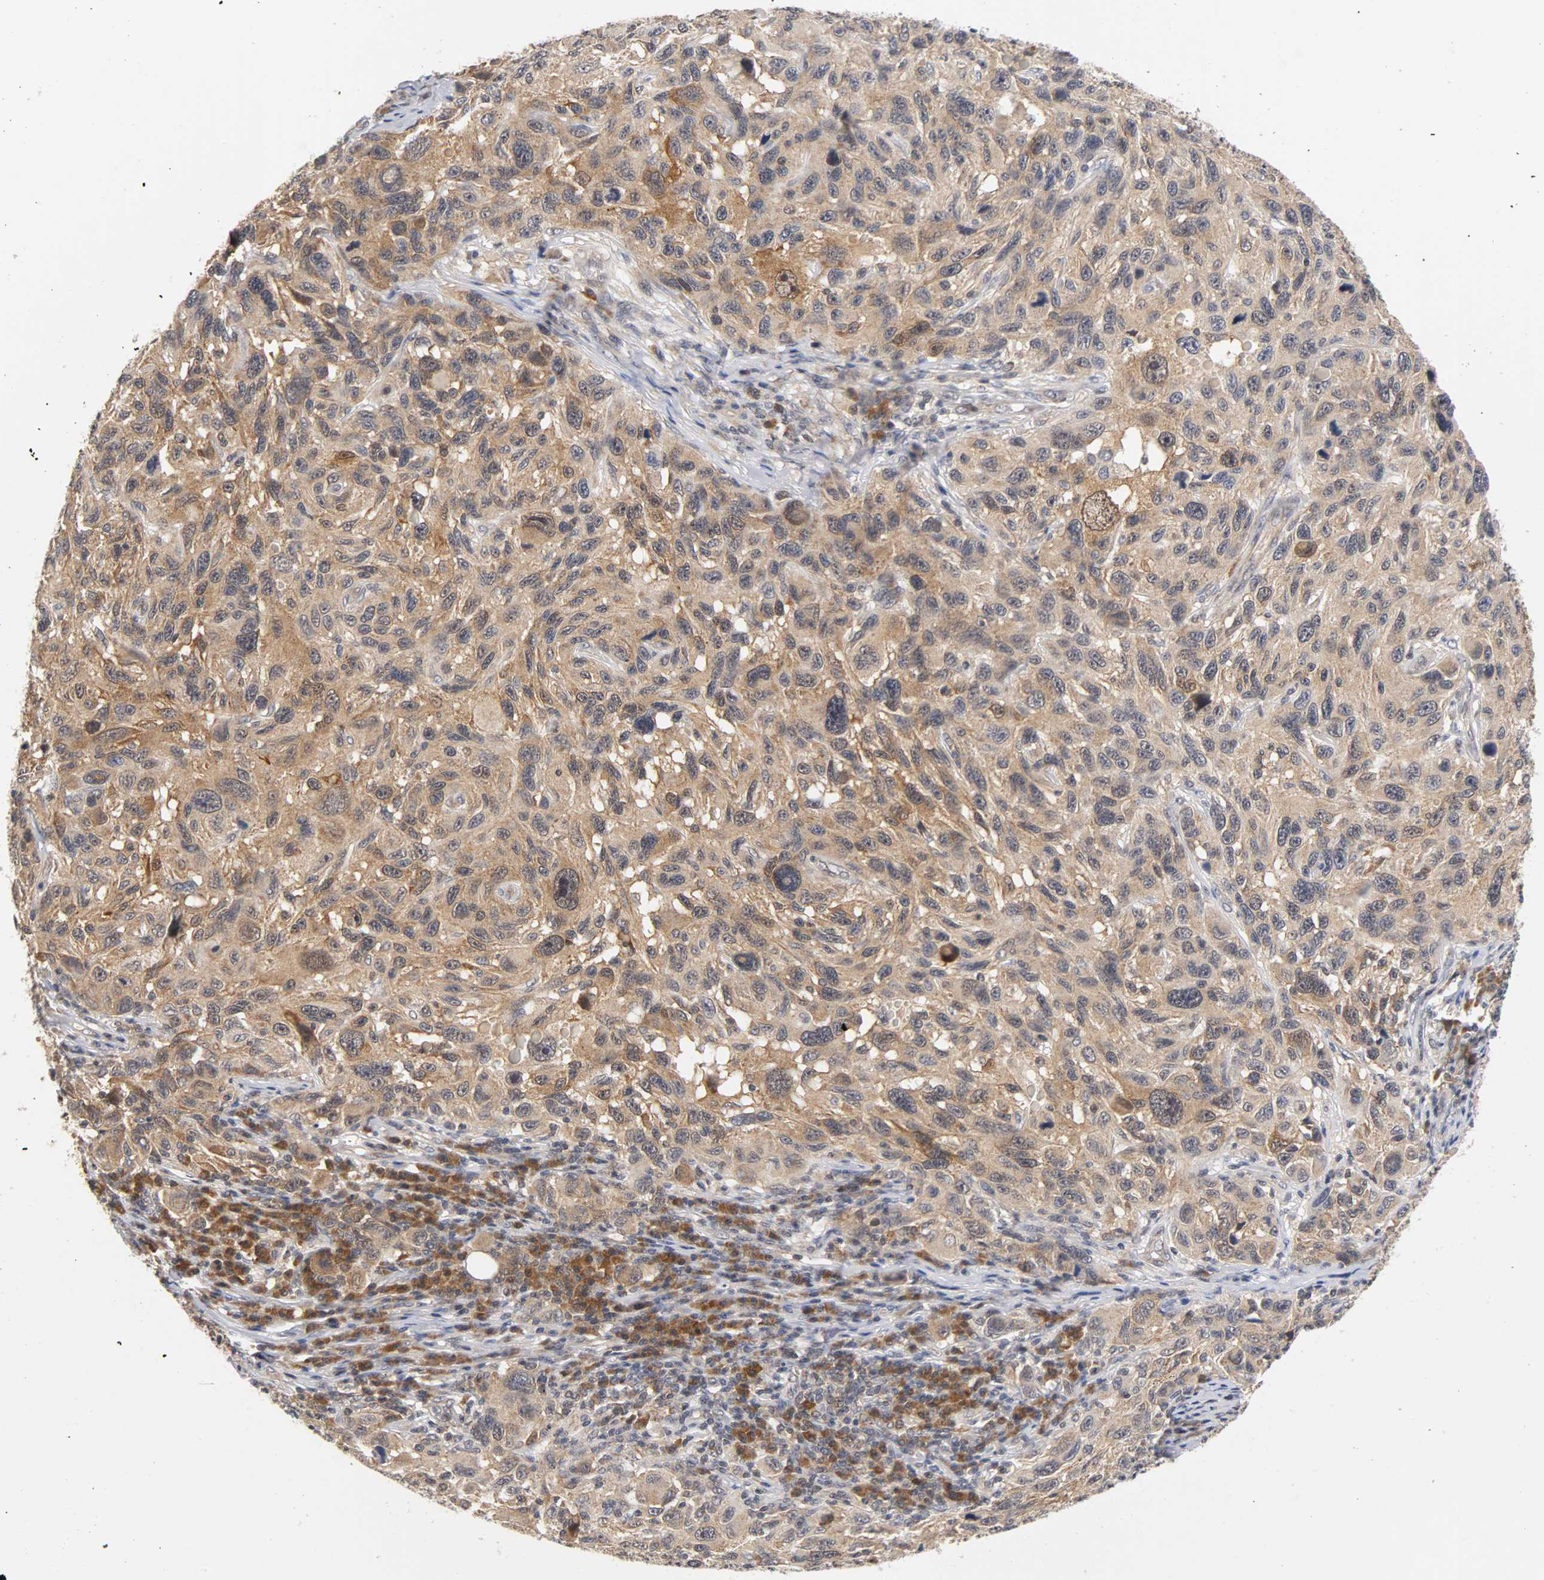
{"staining": {"intensity": "moderate", "quantity": ">75%", "location": "cytoplasmic/membranous,nuclear"}, "tissue": "melanoma", "cell_type": "Tumor cells", "image_type": "cancer", "snomed": [{"axis": "morphology", "description": "Malignant melanoma, NOS"}, {"axis": "topography", "description": "Skin"}], "caption": "Malignant melanoma stained for a protein reveals moderate cytoplasmic/membranous and nuclear positivity in tumor cells.", "gene": "UBE2M", "patient": {"sex": "male", "age": 53}}